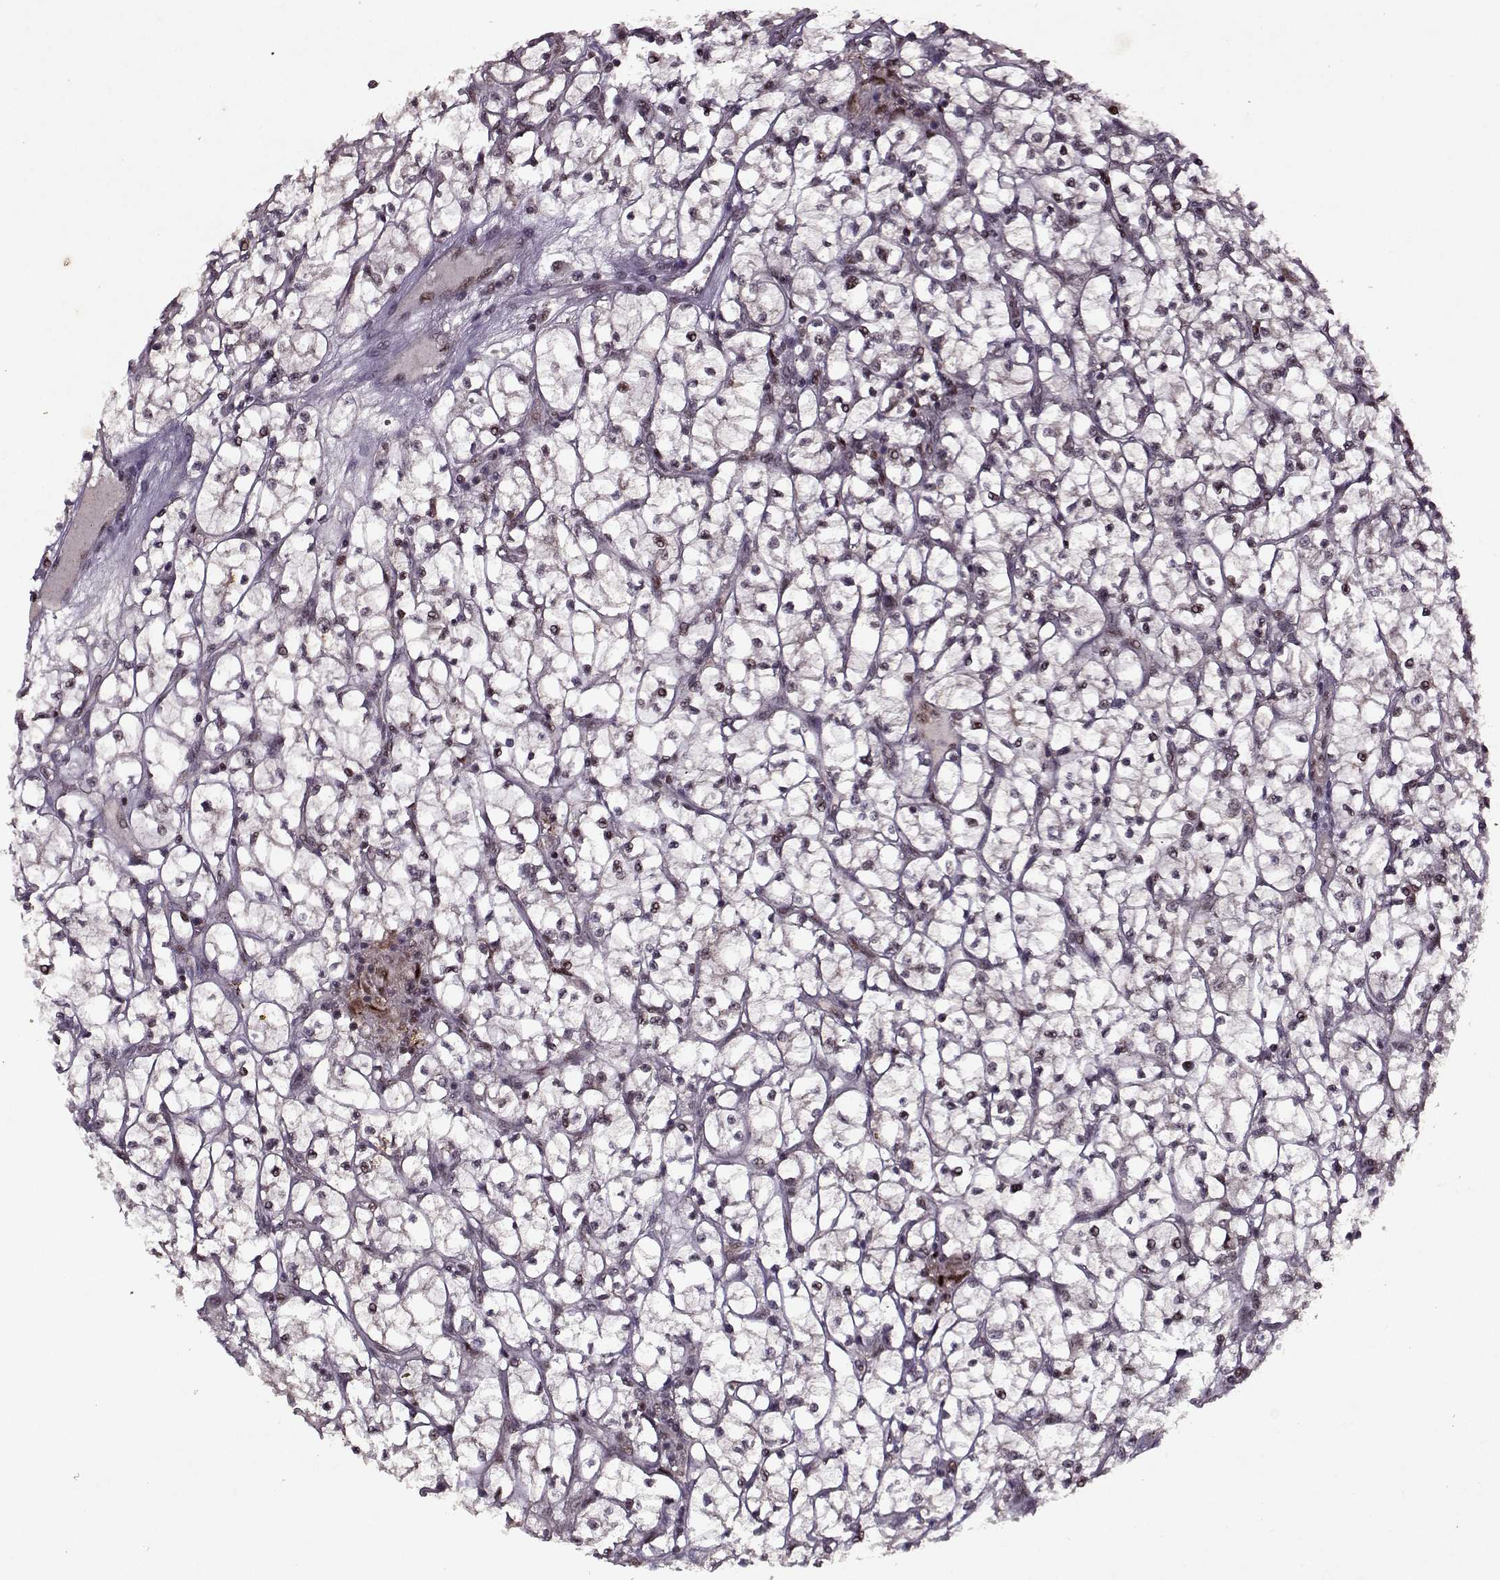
{"staining": {"intensity": "weak", "quantity": "<25%", "location": "nuclear"}, "tissue": "renal cancer", "cell_type": "Tumor cells", "image_type": "cancer", "snomed": [{"axis": "morphology", "description": "Adenocarcinoma, NOS"}, {"axis": "topography", "description": "Kidney"}], "caption": "High power microscopy photomicrograph of an IHC image of renal adenocarcinoma, revealing no significant expression in tumor cells. Nuclei are stained in blue.", "gene": "PSMA7", "patient": {"sex": "female", "age": 64}}